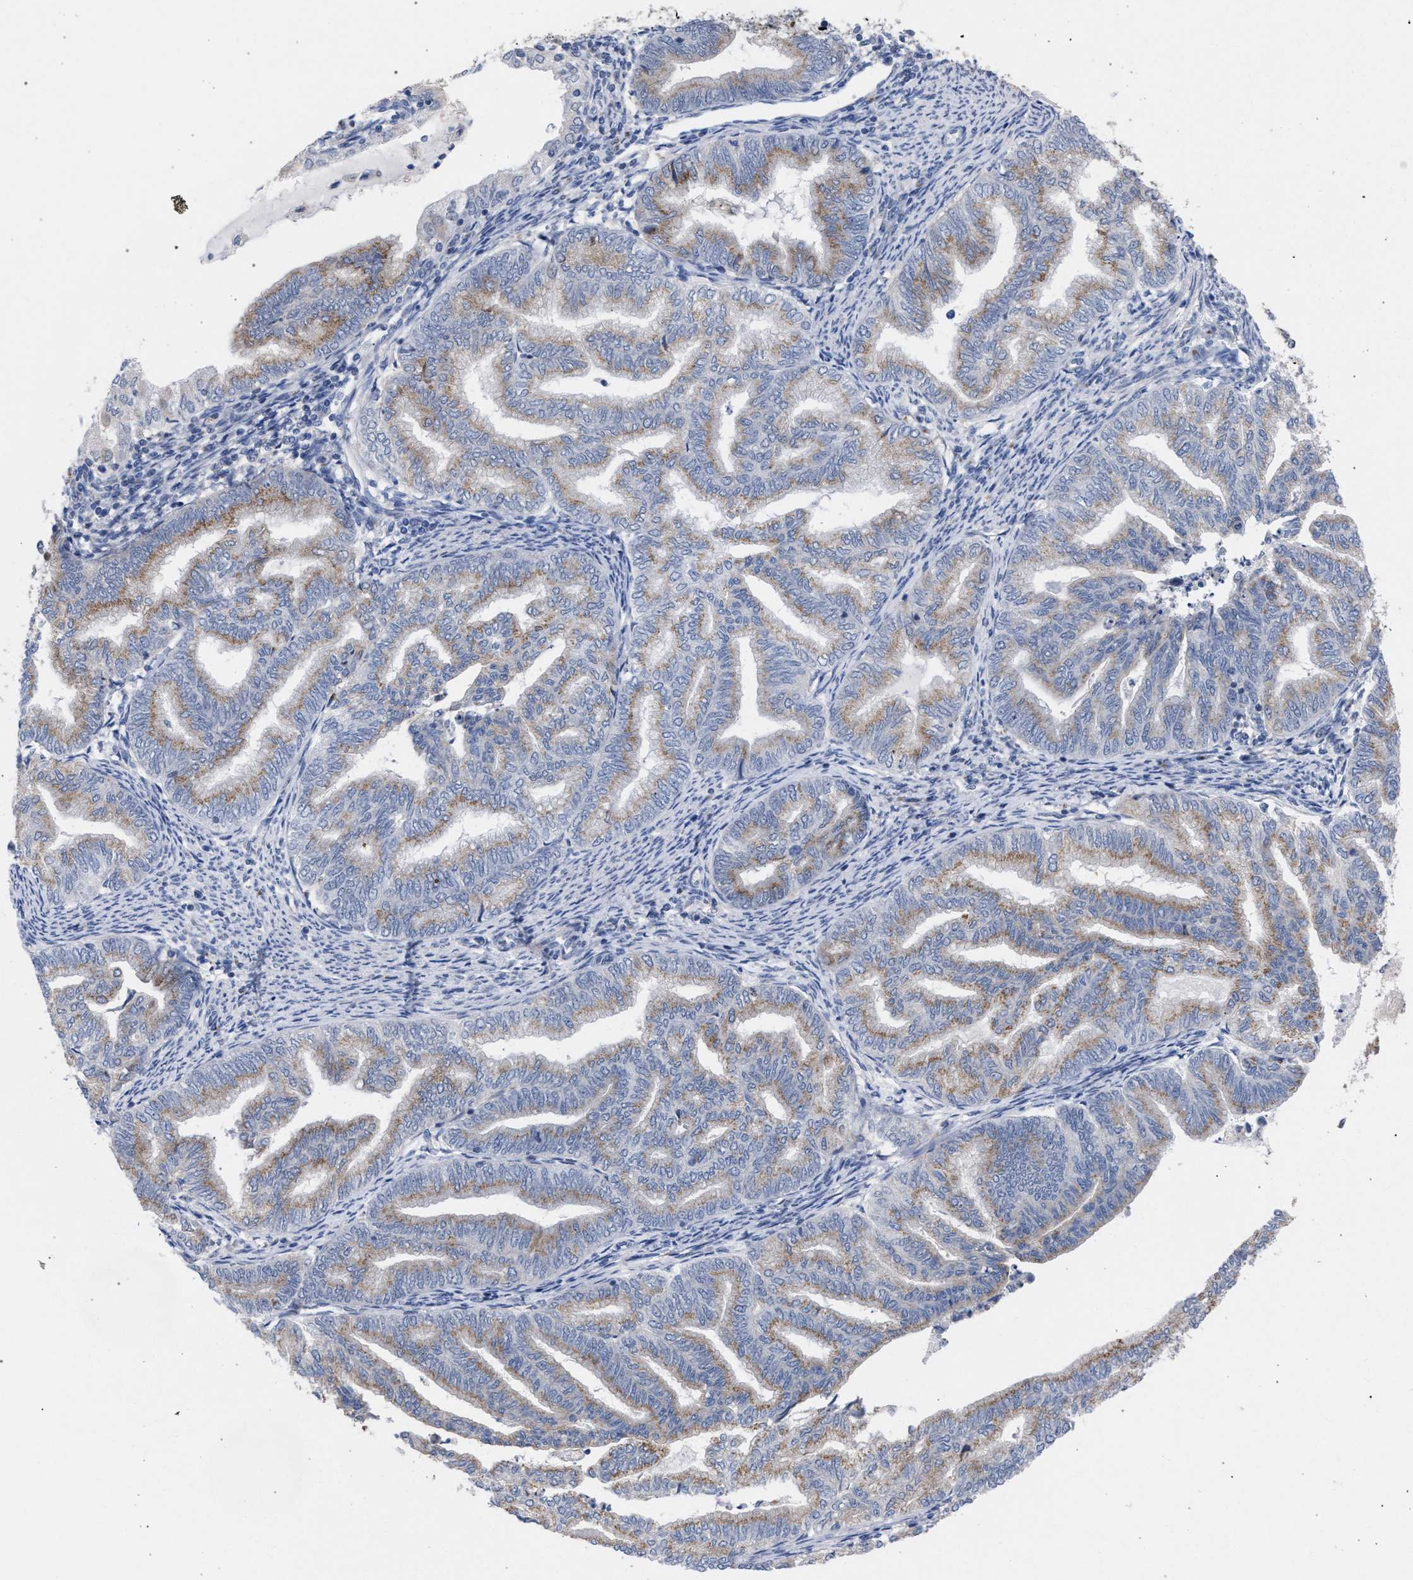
{"staining": {"intensity": "moderate", "quantity": "25%-75%", "location": "cytoplasmic/membranous"}, "tissue": "endometrial cancer", "cell_type": "Tumor cells", "image_type": "cancer", "snomed": [{"axis": "morphology", "description": "Adenocarcinoma, NOS"}, {"axis": "topography", "description": "Endometrium"}], "caption": "Immunohistochemical staining of endometrial cancer demonstrates medium levels of moderate cytoplasmic/membranous protein staining in about 25%-75% of tumor cells.", "gene": "GOLGA2", "patient": {"sex": "female", "age": 79}}